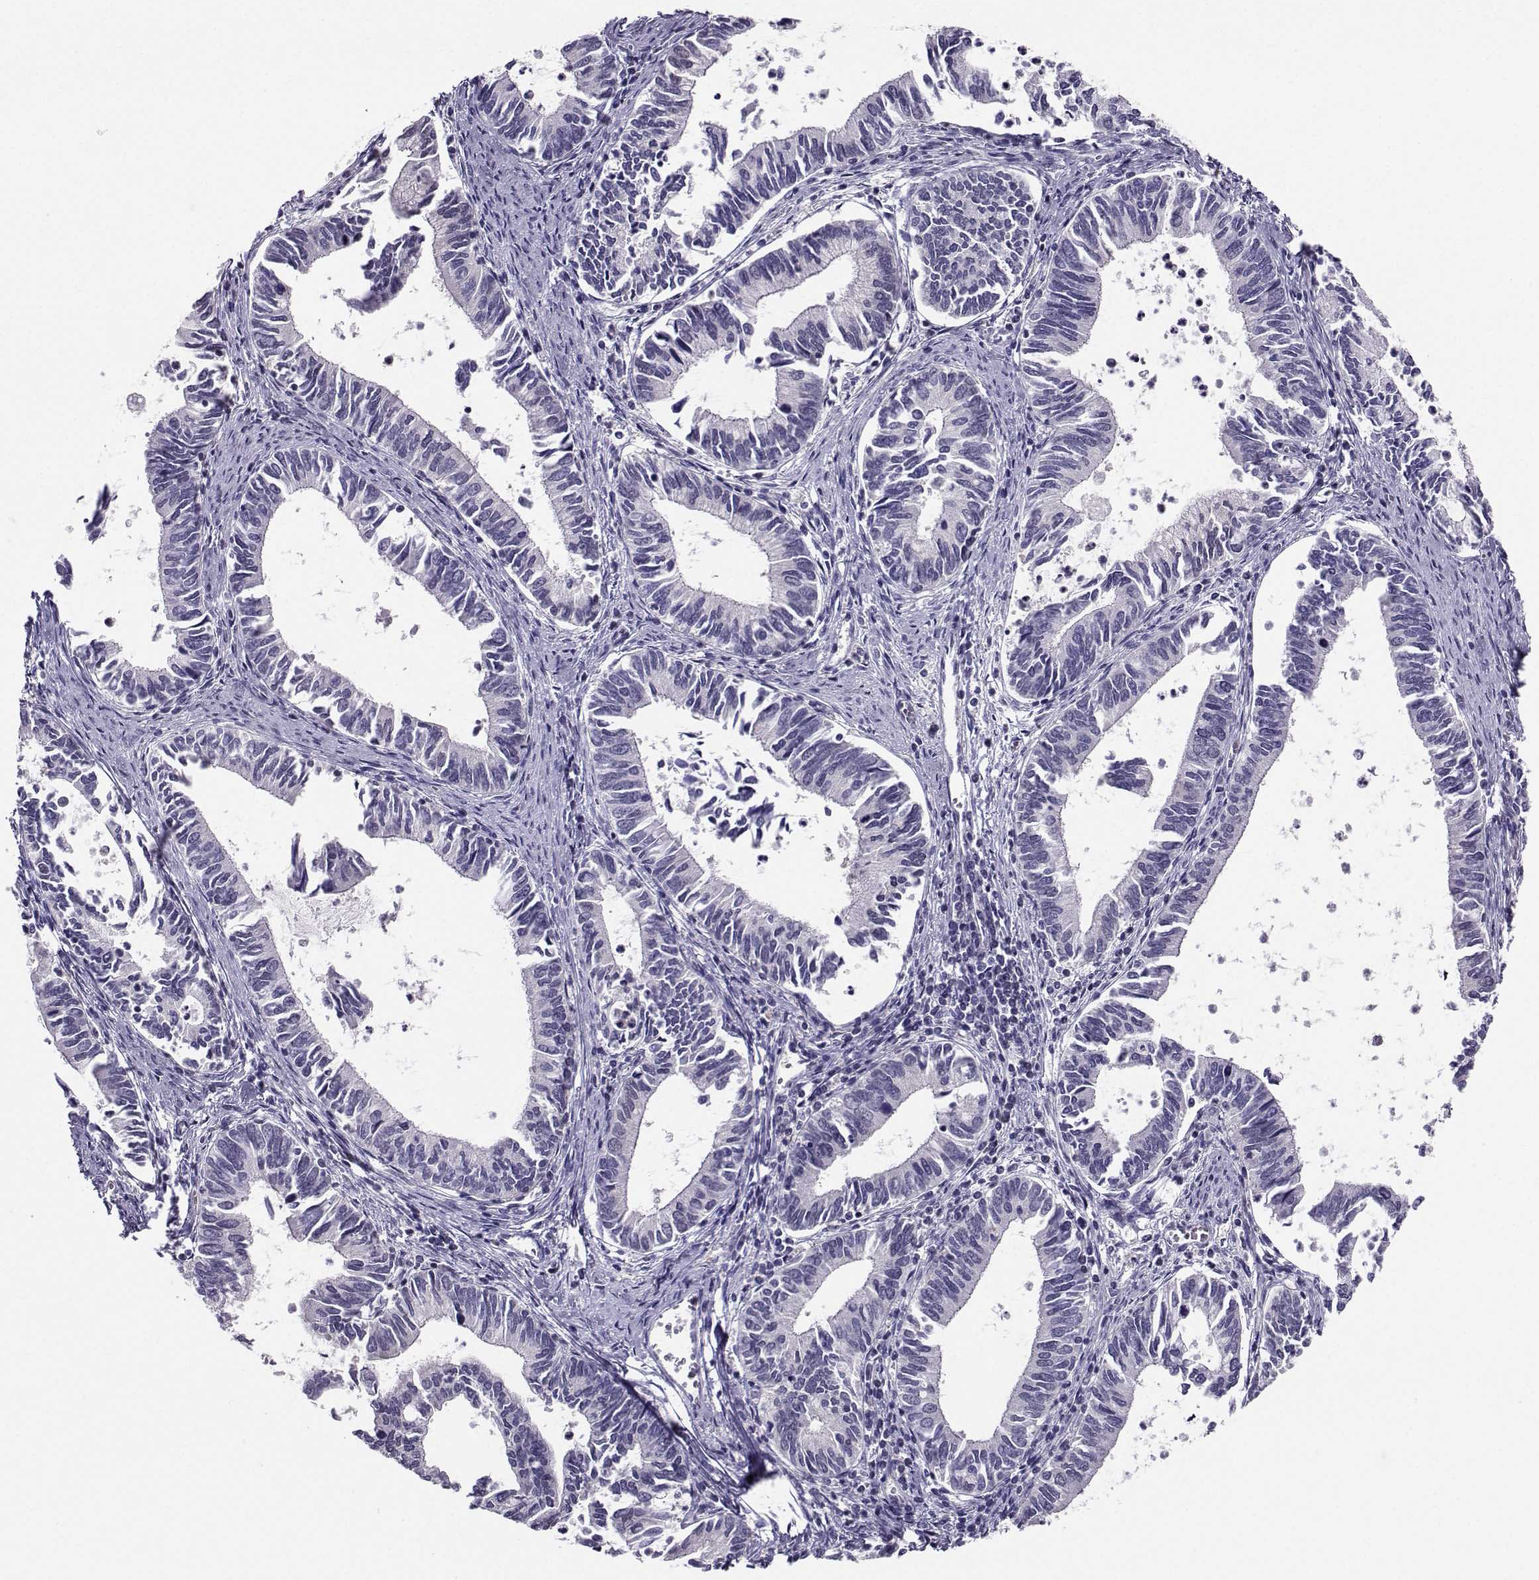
{"staining": {"intensity": "negative", "quantity": "none", "location": "none"}, "tissue": "cervical cancer", "cell_type": "Tumor cells", "image_type": "cancer", "snomed": [{"axis": "morphology", "description": "Adenocarcinoma, NOS"}, {"axis": "topography", "description": "Cervix"}], "caption": "Immunohistochemistry of cervical cancer demonstrates no positivity in tumor cells.", "gene": "PGK1", "patient": {"sex": "female", "age": 42}}